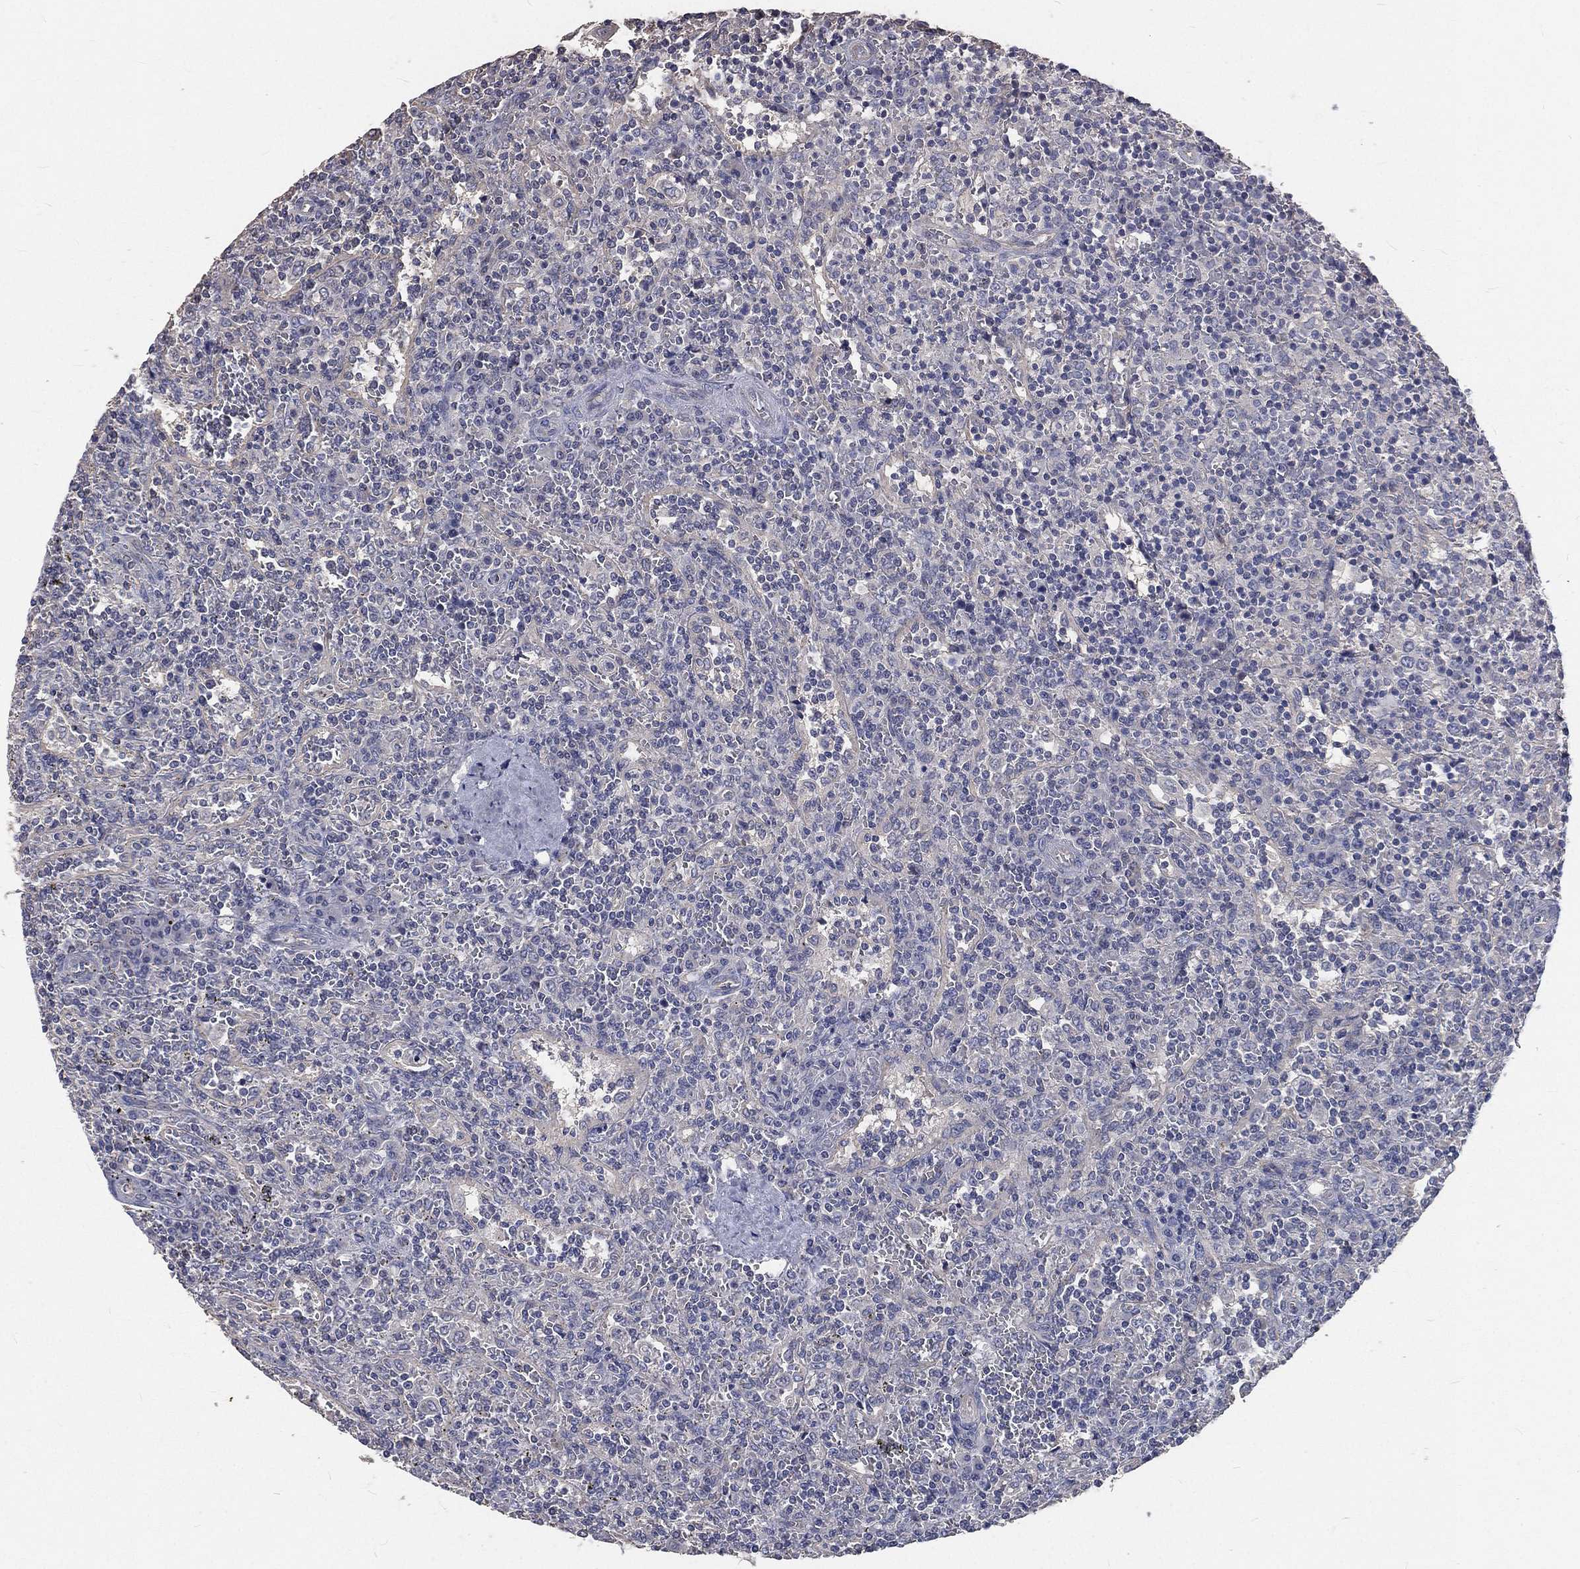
{"staining": {"intensity": "negative", "quantity": "none", "location": "none"}, "tissue": "lymphoma", "cell_type": "Tumor cells", "image_type": "cancer", "snomed": [{"axis": "morphology", "description": "Malignant lymphoma, non-Hodgkin's type, Low grade"}, {"axis": "topography", "description": "Spleen"}], "caption": "Immunohistochemistry (IHC) histopathology image of lymphoma stained for a protein (brown), which demonstrates no positivity in tumor cells.", "gene": "CROCC", "patient": {"sex": "male", "age": 62}}